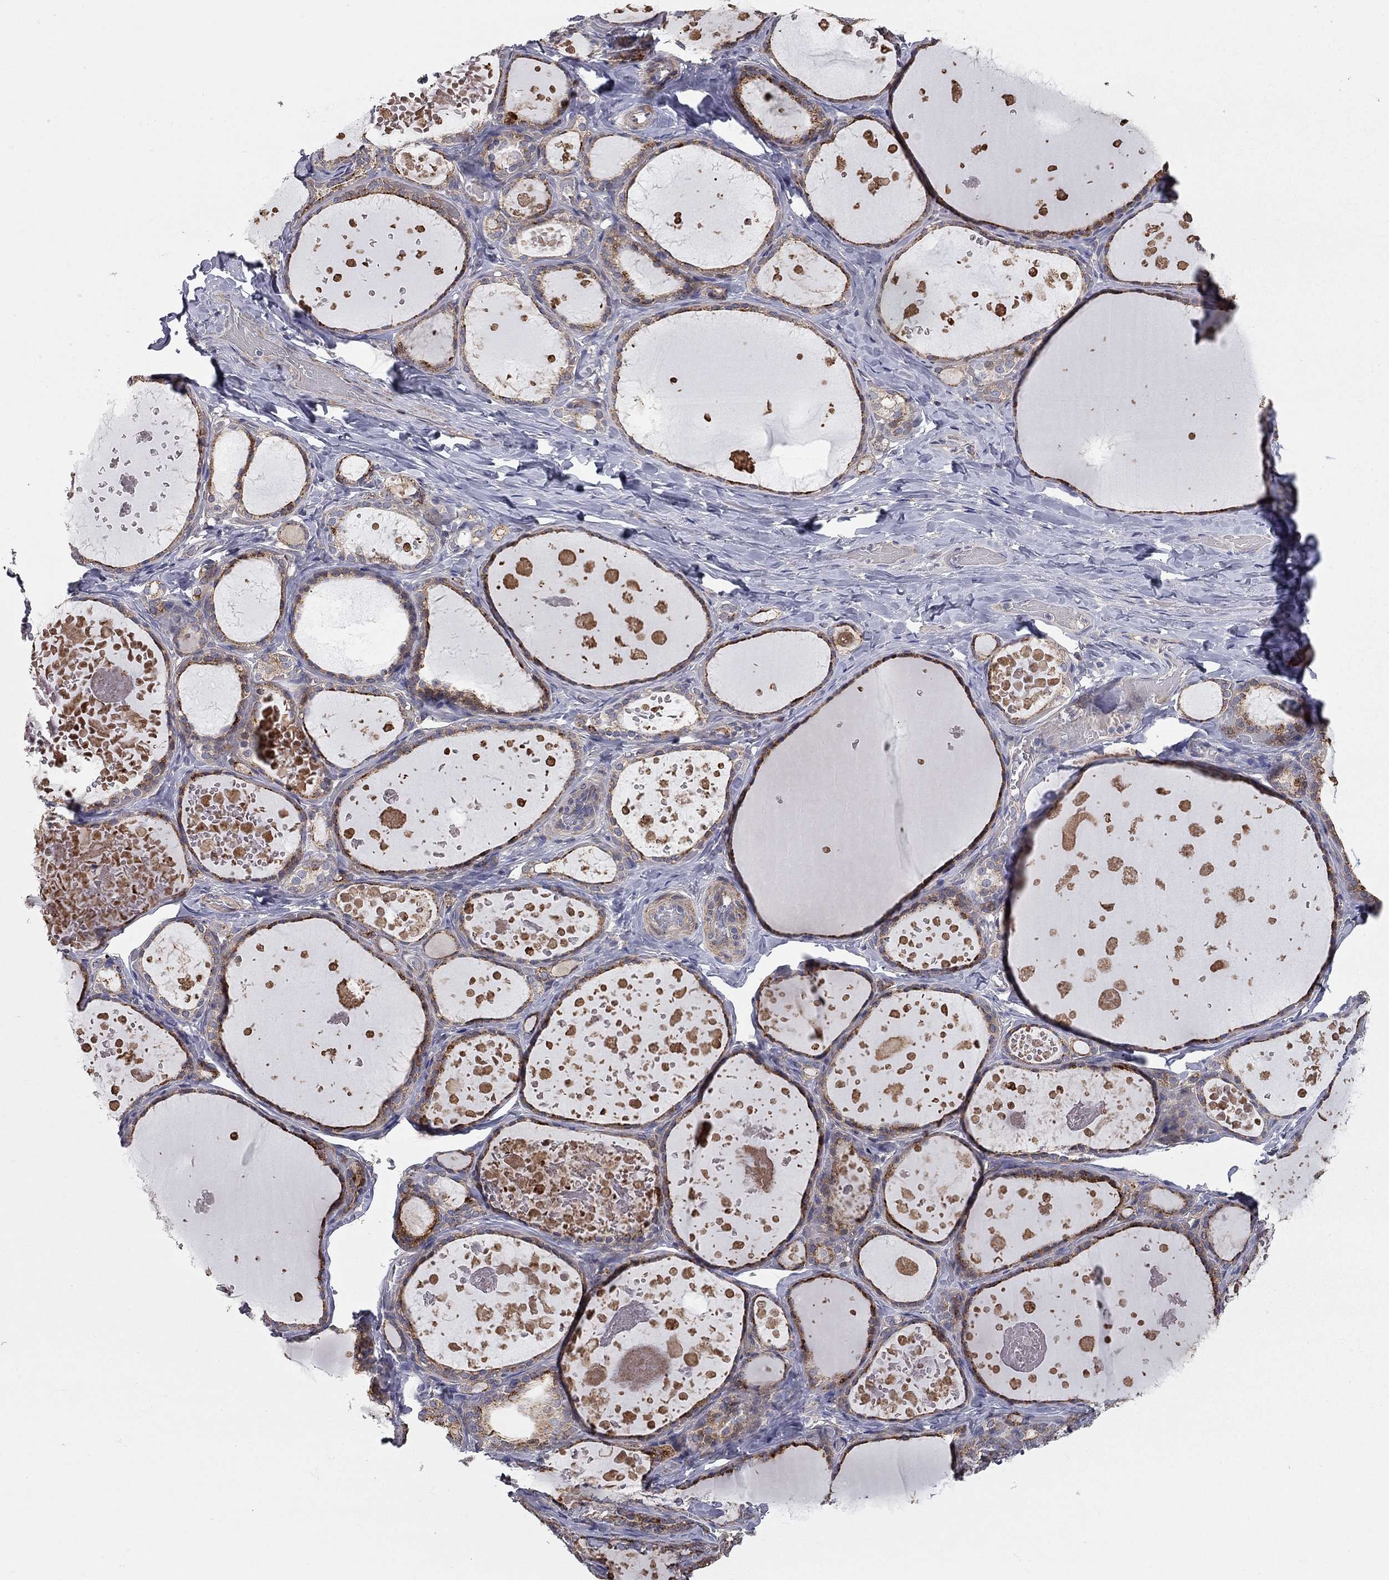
{"staining": {"intensity": "strong", "quantity": "25%-75%", "location": "cytoplasmic/membranous"}, "tissue": "thyroid gland", "cell_type": "Glandular cells", "image_type": "normal", "snomed": [{"axis": "morphology", "description": "Normal tissue, NOS"}, {"axis": "topography", "description": "Thyroid gland"}], "caption": "Immunohistochemistry (IHC) image of unremarkable thyroid gland stained for a protein (brown), which shows high levels of strong cytoplasmic/membranous expression in approximately 25%-75% of glandular cells.", "gene": "KANSL1L", "patient": {"sex": "female", "age": 56}}